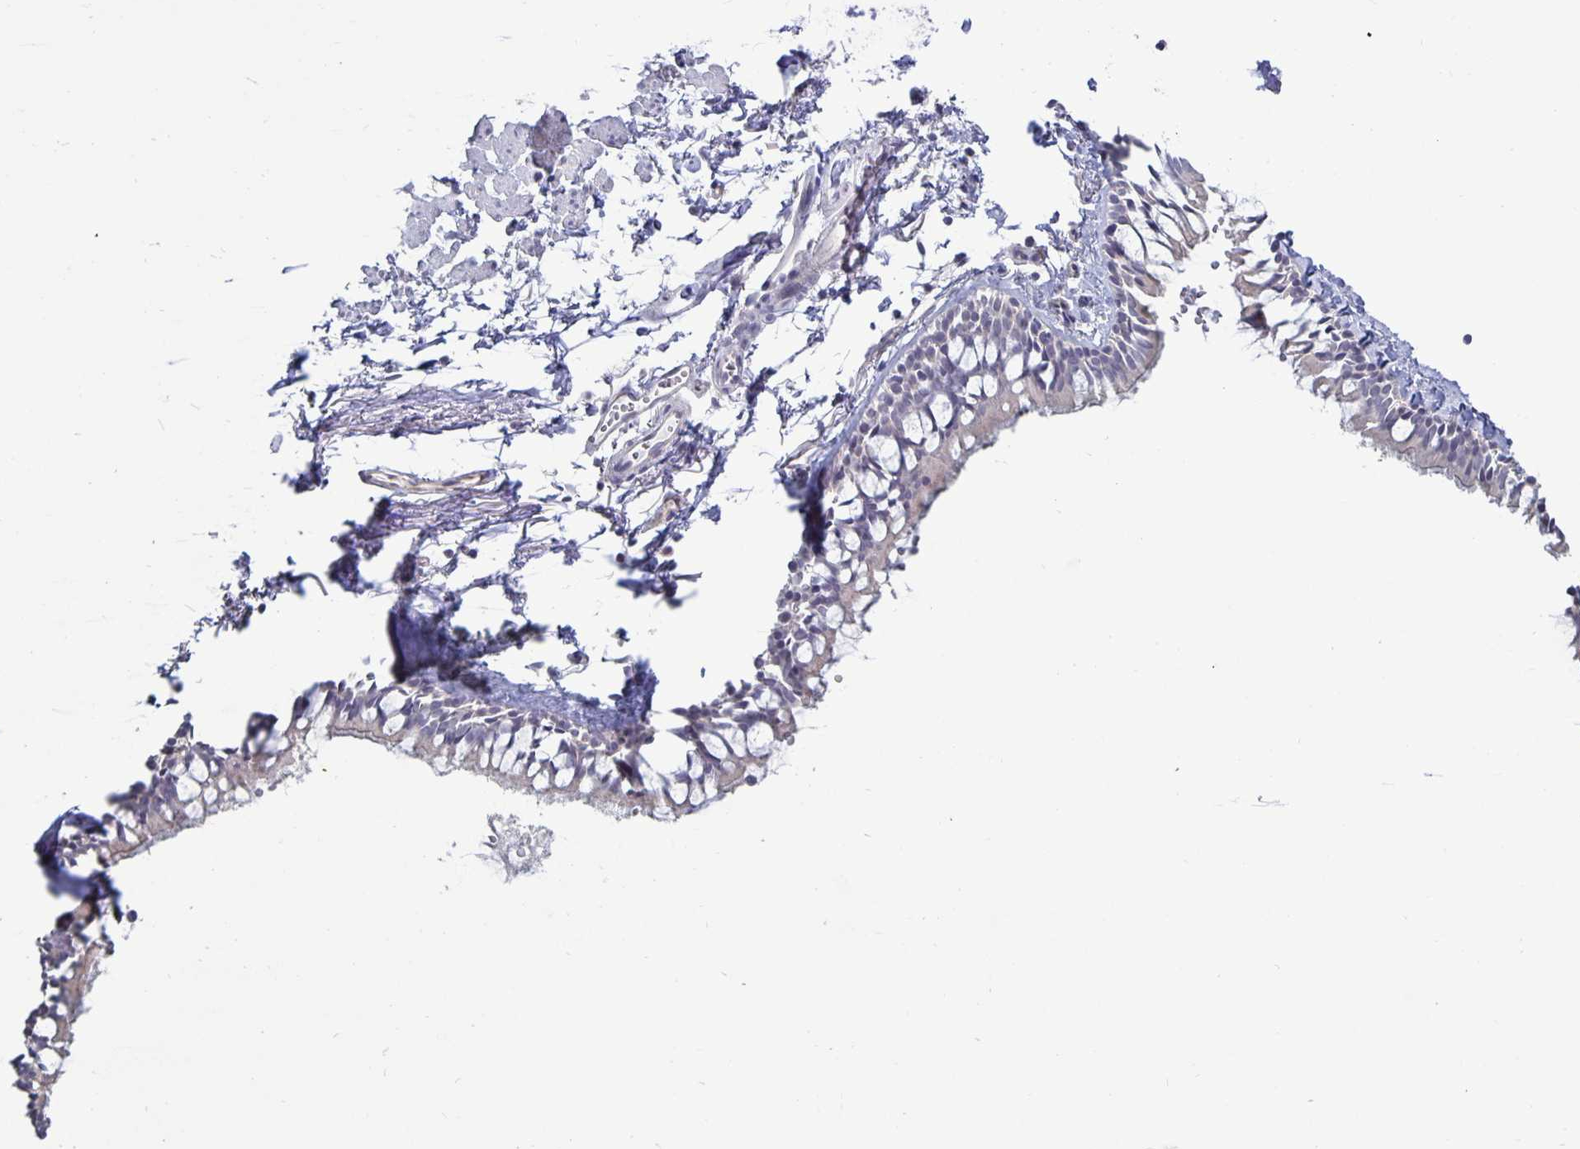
{"staining": {"intensity": "negative", "quantity": "none", "location": "none"}, "tissue": "bronchus", "cell_type": "Respiratory epithelial cells", "image_type": "normal", "snomed": [{"axis": "morphology", "description": "Normal tissue, NOS"}, {"axis": "topography", "description": "Cartilage tissue"}, {"axis": "topography", "description": "Bronchus"}, {"axis": "topography", "description": "Peripheral nerve tissue"}], "caption": "Immunohistochemical staining of benign bronchus displays no significant staining in respiratory epithelial cells. (Stains: DAB immunohistochemistry (IHC) with hematoxylin counter stain, Microscopy: brightfield microscopy at high magnification).", "gene": "PLCB3", "patient": {"sex": "female", "age": 59}}